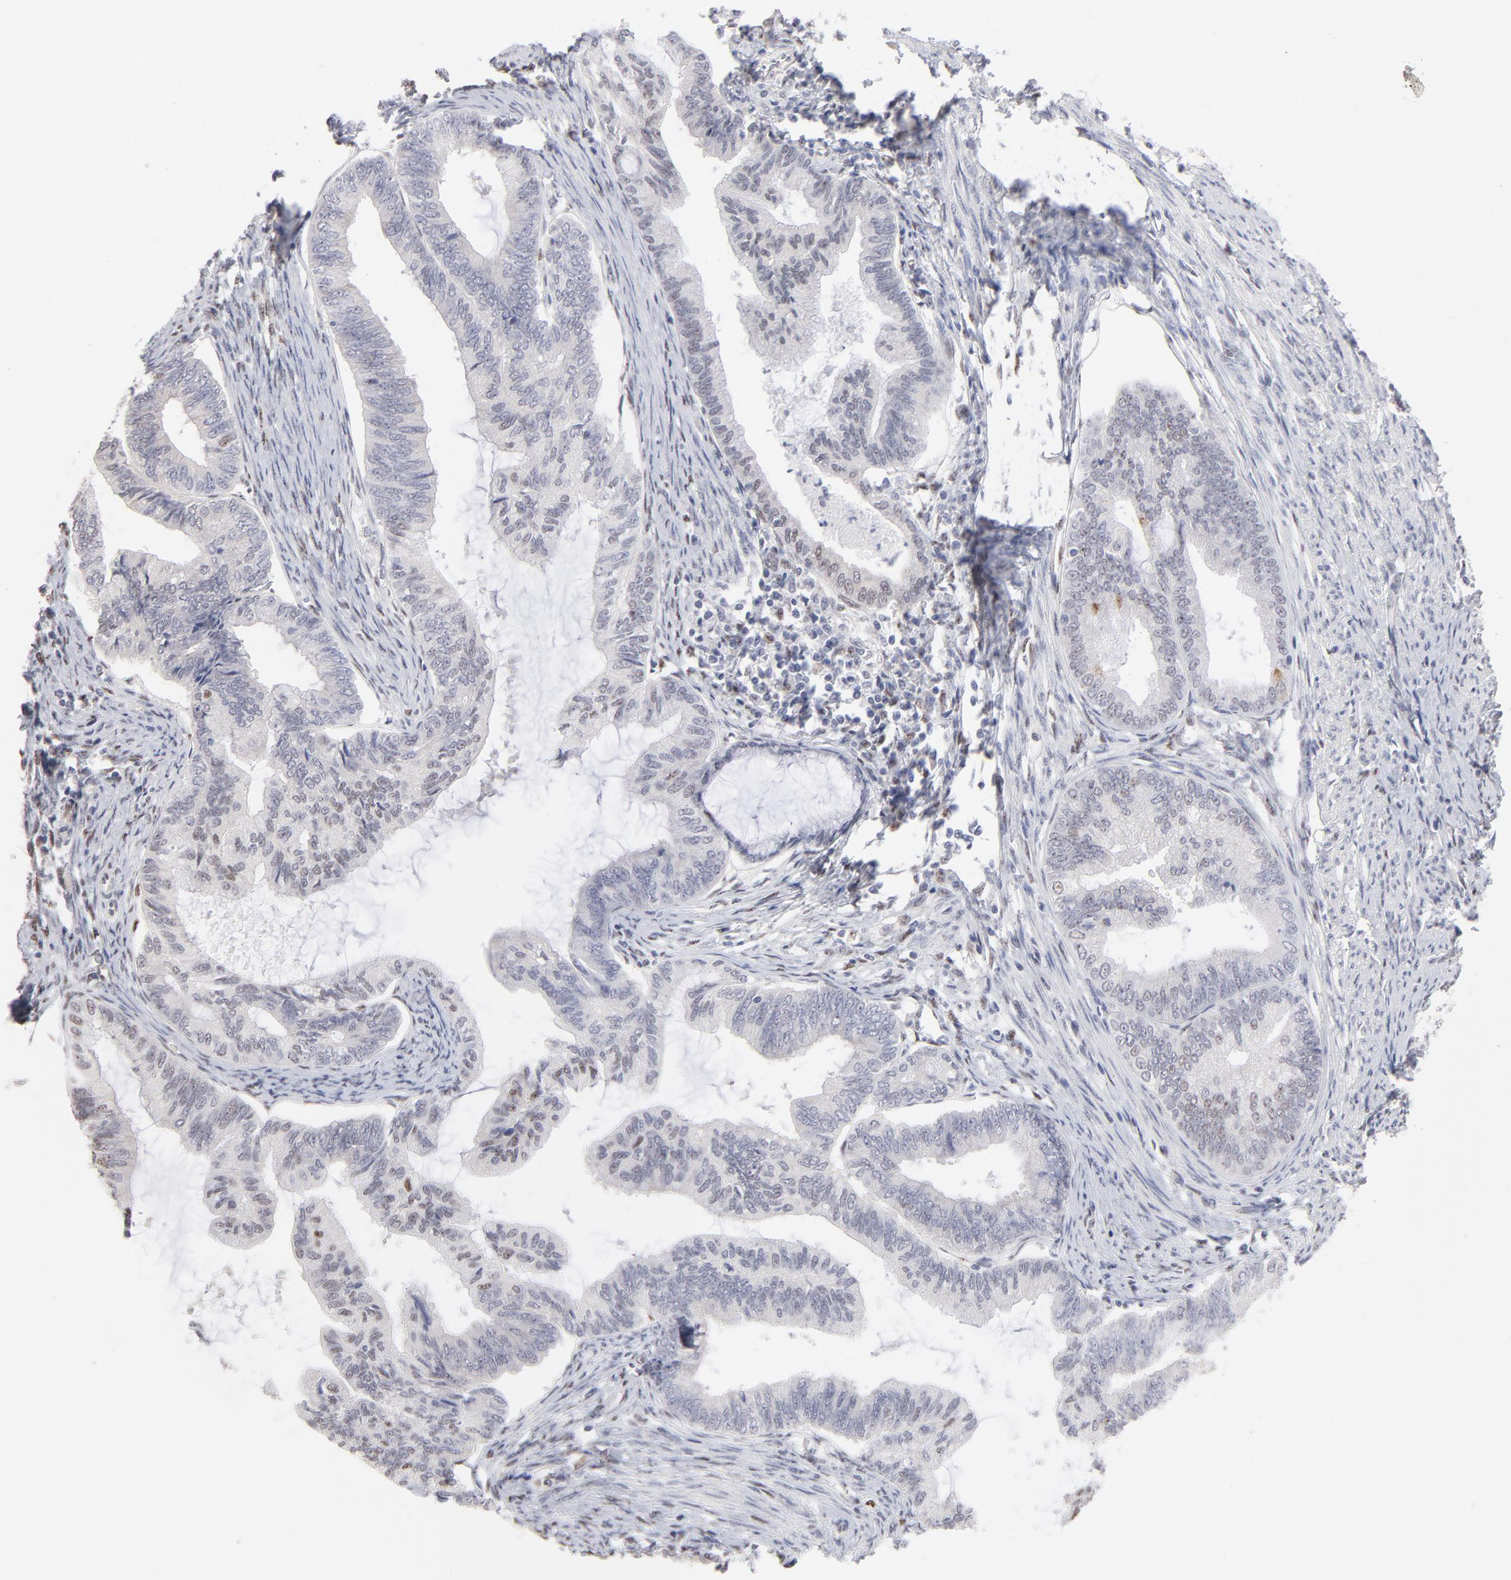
{"staining": {"intensity": "moderate", "quantity": "<25%", "location": "nuclear"}, "tissue": "endometrial cancer", "cell_type": "Tumor cells", "image_type": "cancer", "snomed": [{"axis": "morphology", "description": "Adenocarcinoma, NOS"}, {"axis": "topography", "description": "Endometrium"}], "caption": "Endometrial cancer was stained to show a protein in brown. There is low levels of moderate nuclear staining in about <25% of tumor cells. The protein of interest is stained brown, and the nuclei are stained in blue (DAB (3,3'-diaminobenzidine) IHC with brightfield microscopy, high magnification).", "gene": "STAT3", "patient": {"sex": "female", "age": 86}}